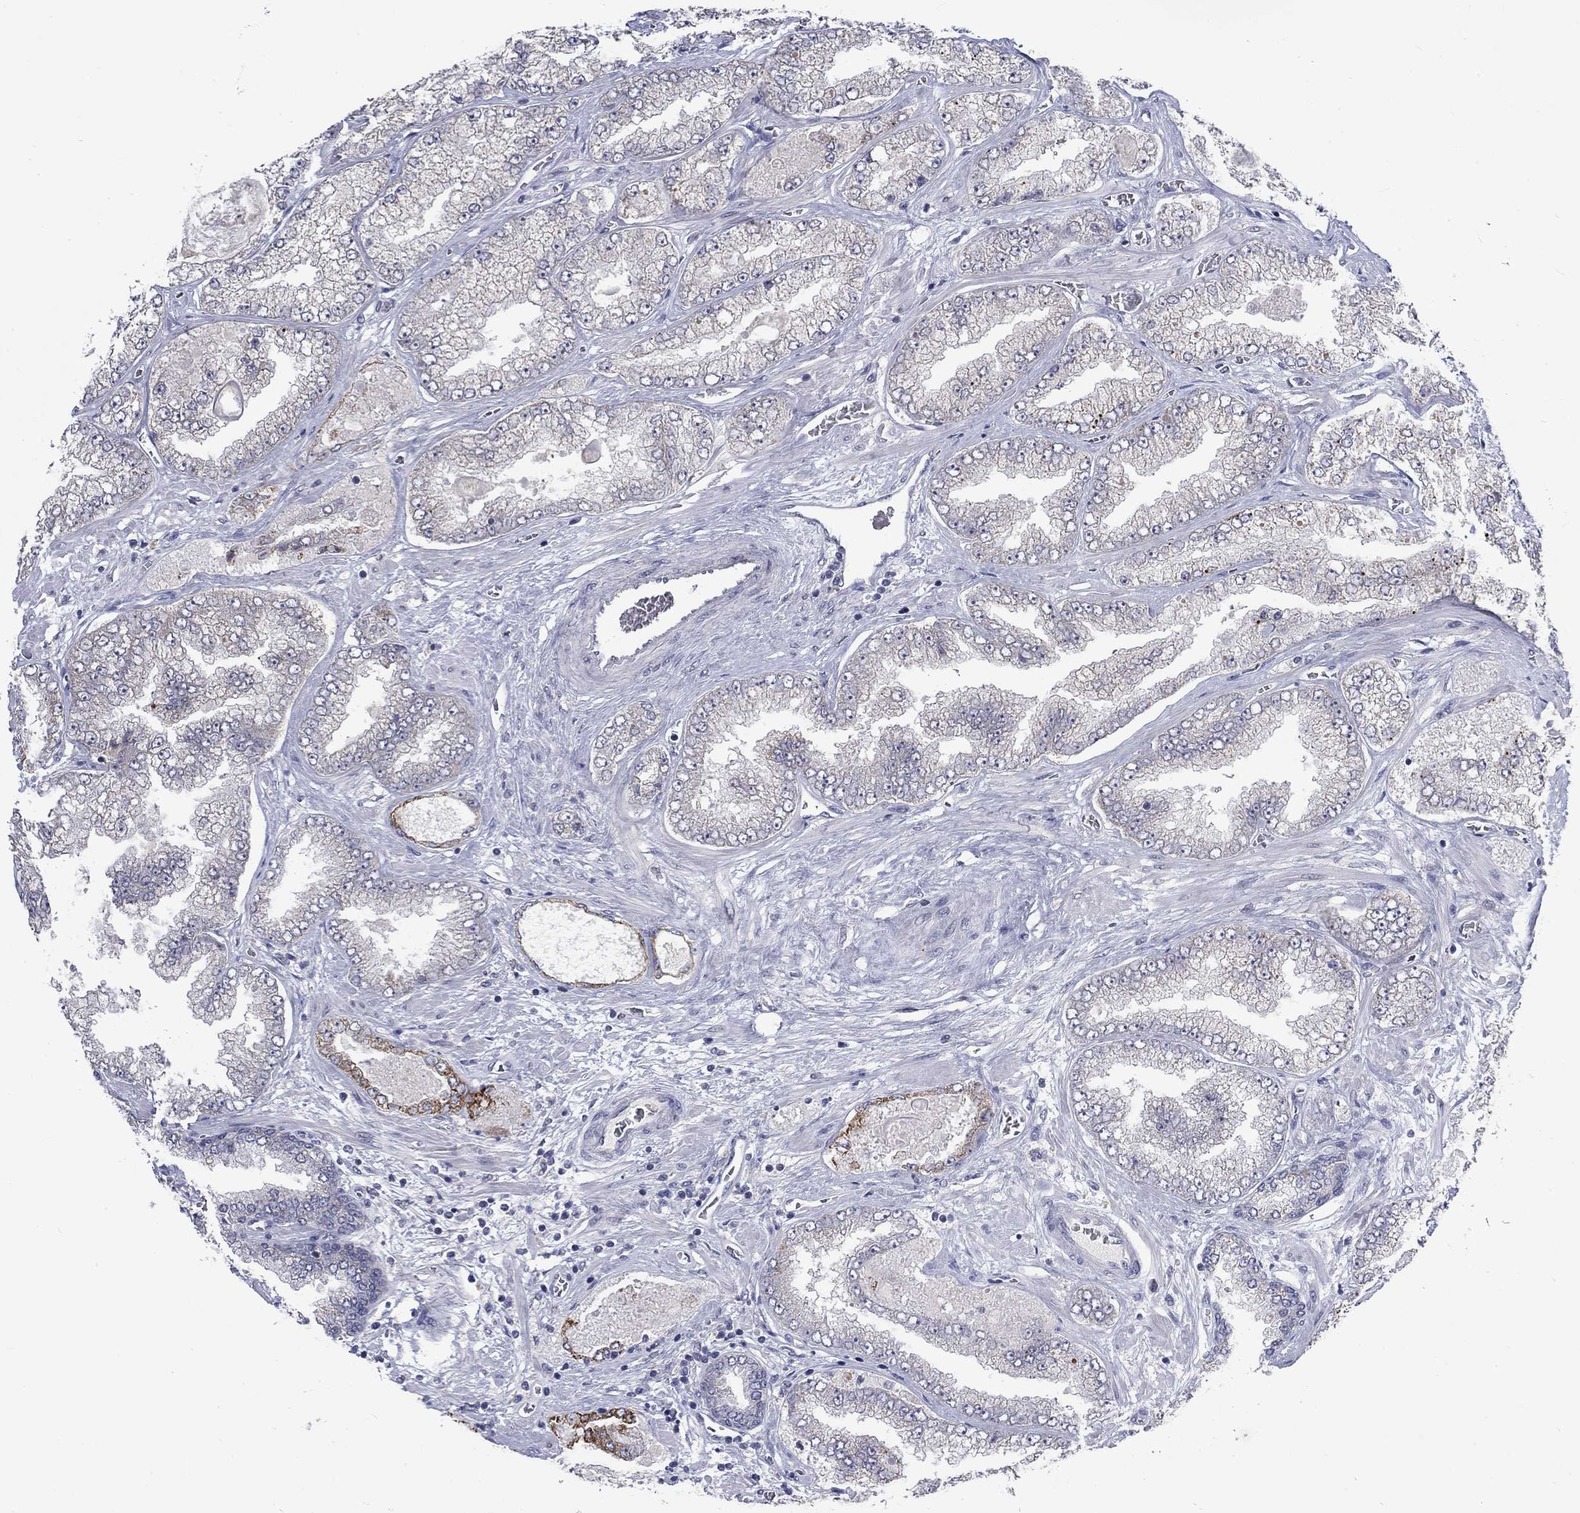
{"staining": {"intensity": "negative", "quantity": "none", "location": "none"}, "tissue": "prostate cancer", "cell_type": "Tumor cells", "image_type": "cancer", "snomed": [{"axis": "morphology", "description": "Adenocarcinoma, Low grade"}, {"axis": "topography", "description": "Prostate"}], "caption": "The micrograph shows no significant expression in tumor cells of prostate cancer.", "gene": "SPATA33", "patient": {"sex": "male", "age": 57}}